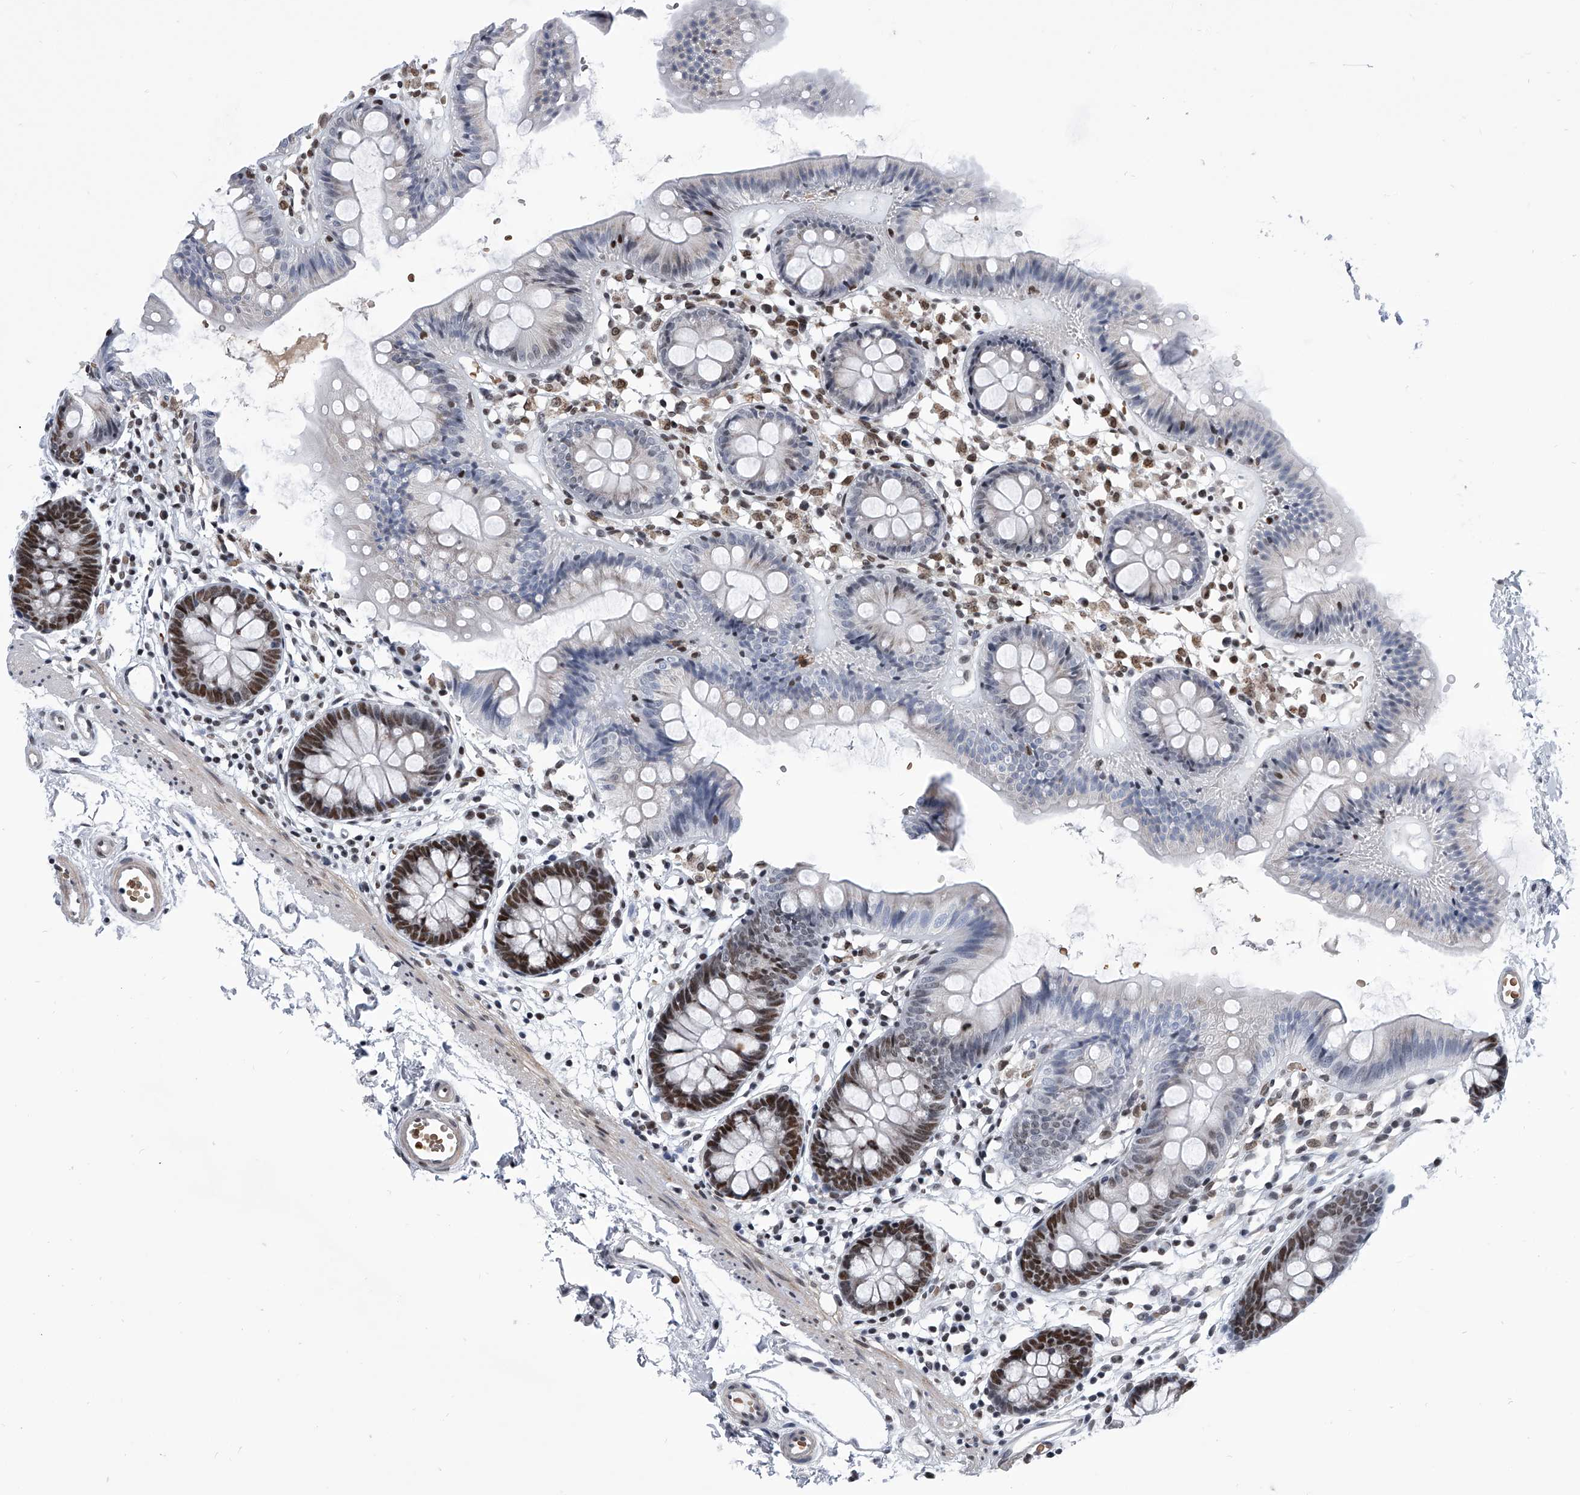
{"staining": {"intensity": "moderate", "quantity": "25%-75%", "location": "nuclear"}, "tissue": "colon", "cell_type": "Endothelial cells", "image_type": "normal", "snomed": [{"axis": "morphology", "description": "Normal tissue, NOS"}, {"axis": "topography", "description": "Colon"}], "caption": "A brown stain highlights moderate nuclear staining of a protein in endothelial cells of benign human colon.", "gene": "SIM2", "patient": {"sex": "male", "age": 56}}